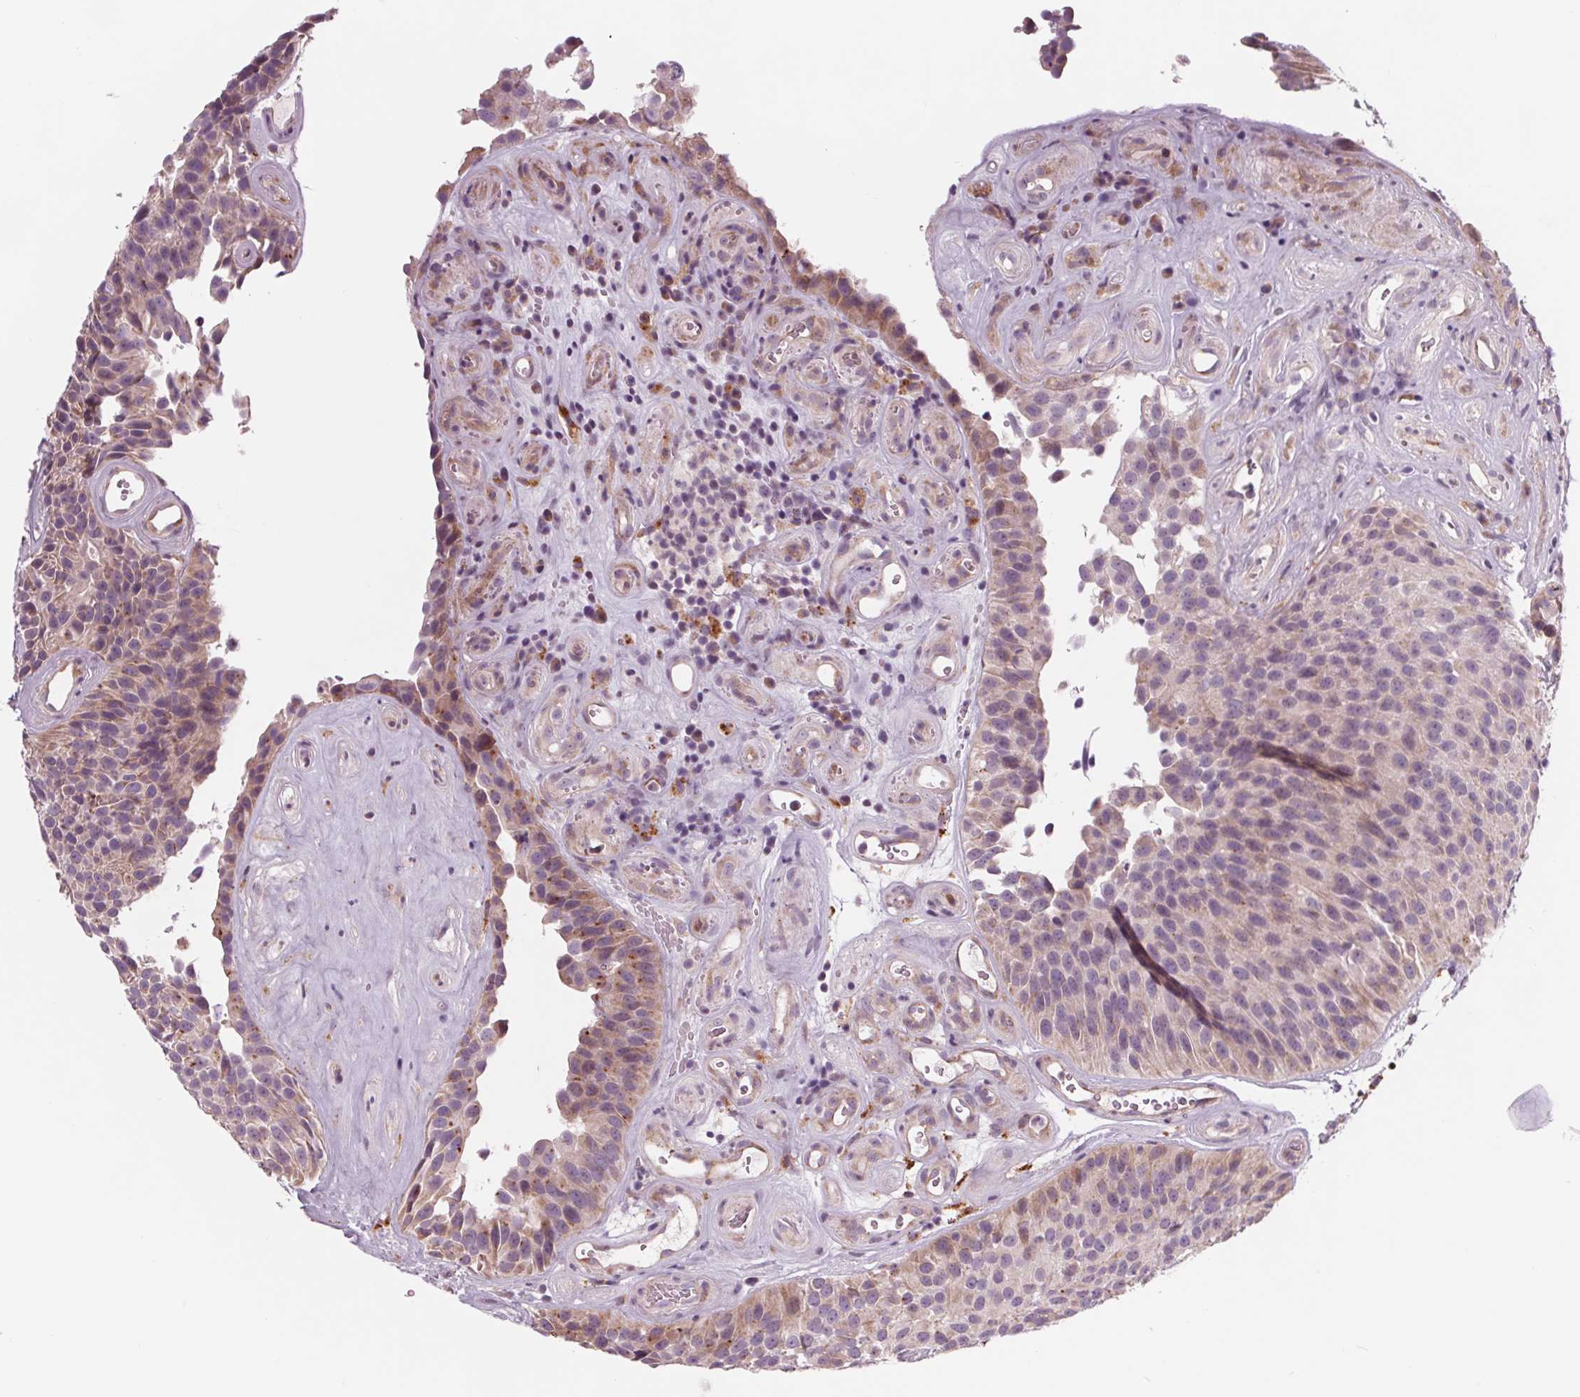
{"staining": {"intensity": "moderate", "quantity": "<25%", "location": "cytoplasmic/membranous"}, "tissue": "urothelial cancer", "cell_type": "Tumor cells", "image_type": "cancer", "snomed": [{"axis": "morphology", "description": "Urothelial carcinoma, Low grade"}, {"axis": "topography", "description": "Urinary bladder"}], "caption": "Moderate cytoplasmic/membranous expression for a protein is appreciated in approximately <25% of tumor cells of urothelial cancer using immunohistochemistry.", "gene": "SAMD5", "patient": {"sex": "male", "age": 76}}